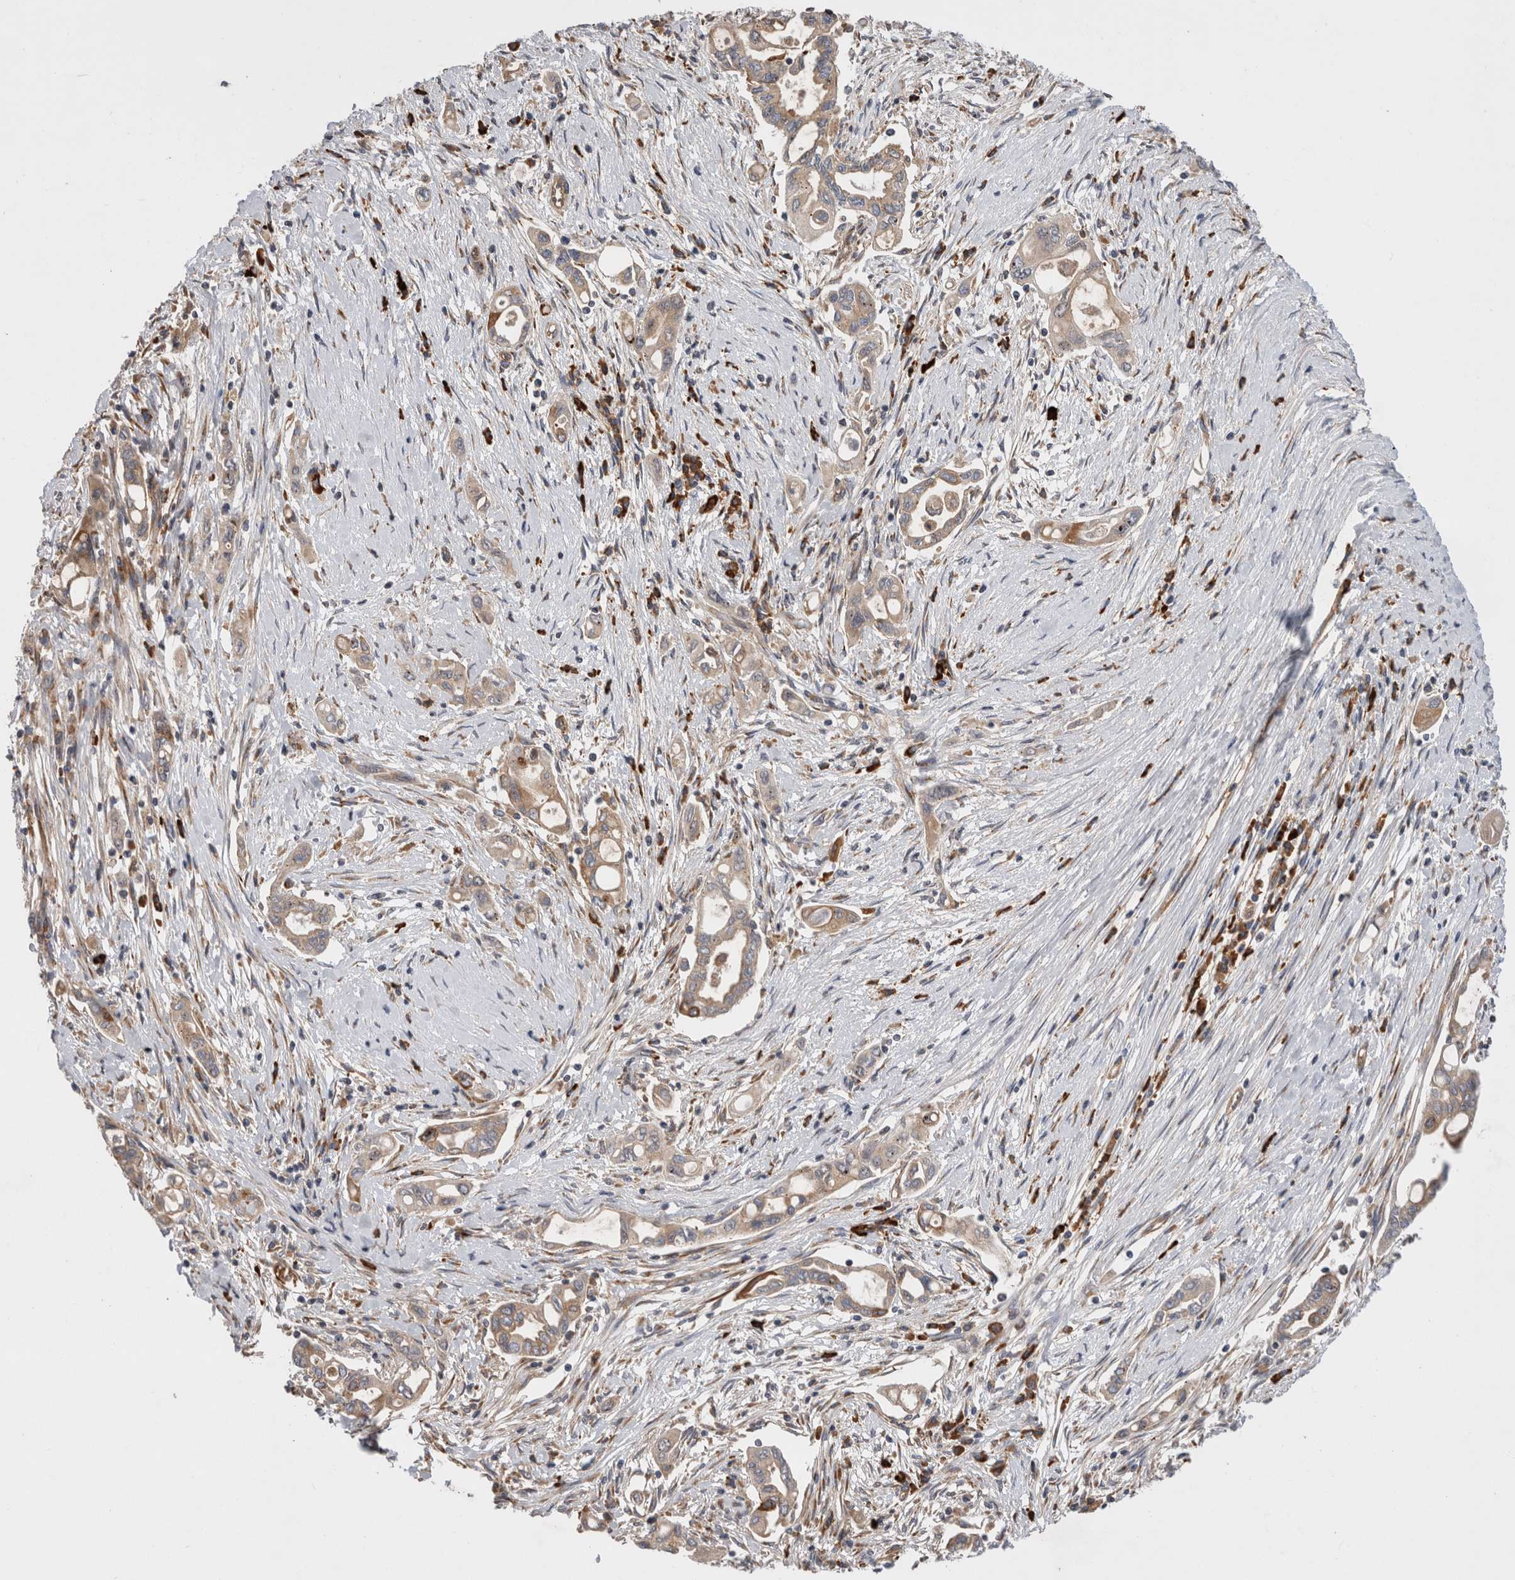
{"staining": {"intensity": "moderate", "quantity": "25%-75%", "location": "cytoplasmic/membranous"}, "tissue": "pancreatic cancer", "cell_type": "Tumor cells", "image_type": "cancer", "snomed": [{"axis": "morphology", "description": "Adenocarcinoma, NOS"}, {"axis": "topography", "description": "Pancreas"}], "caption": "Protein expression analysis of pancreatic adenocarcinoma demonstrates moderate cytoplasmic/membranous positivity in about 25%-75% of tumor cells.", "gene": "PDCD10", "patient": {"sex": "female", "age": 57}}